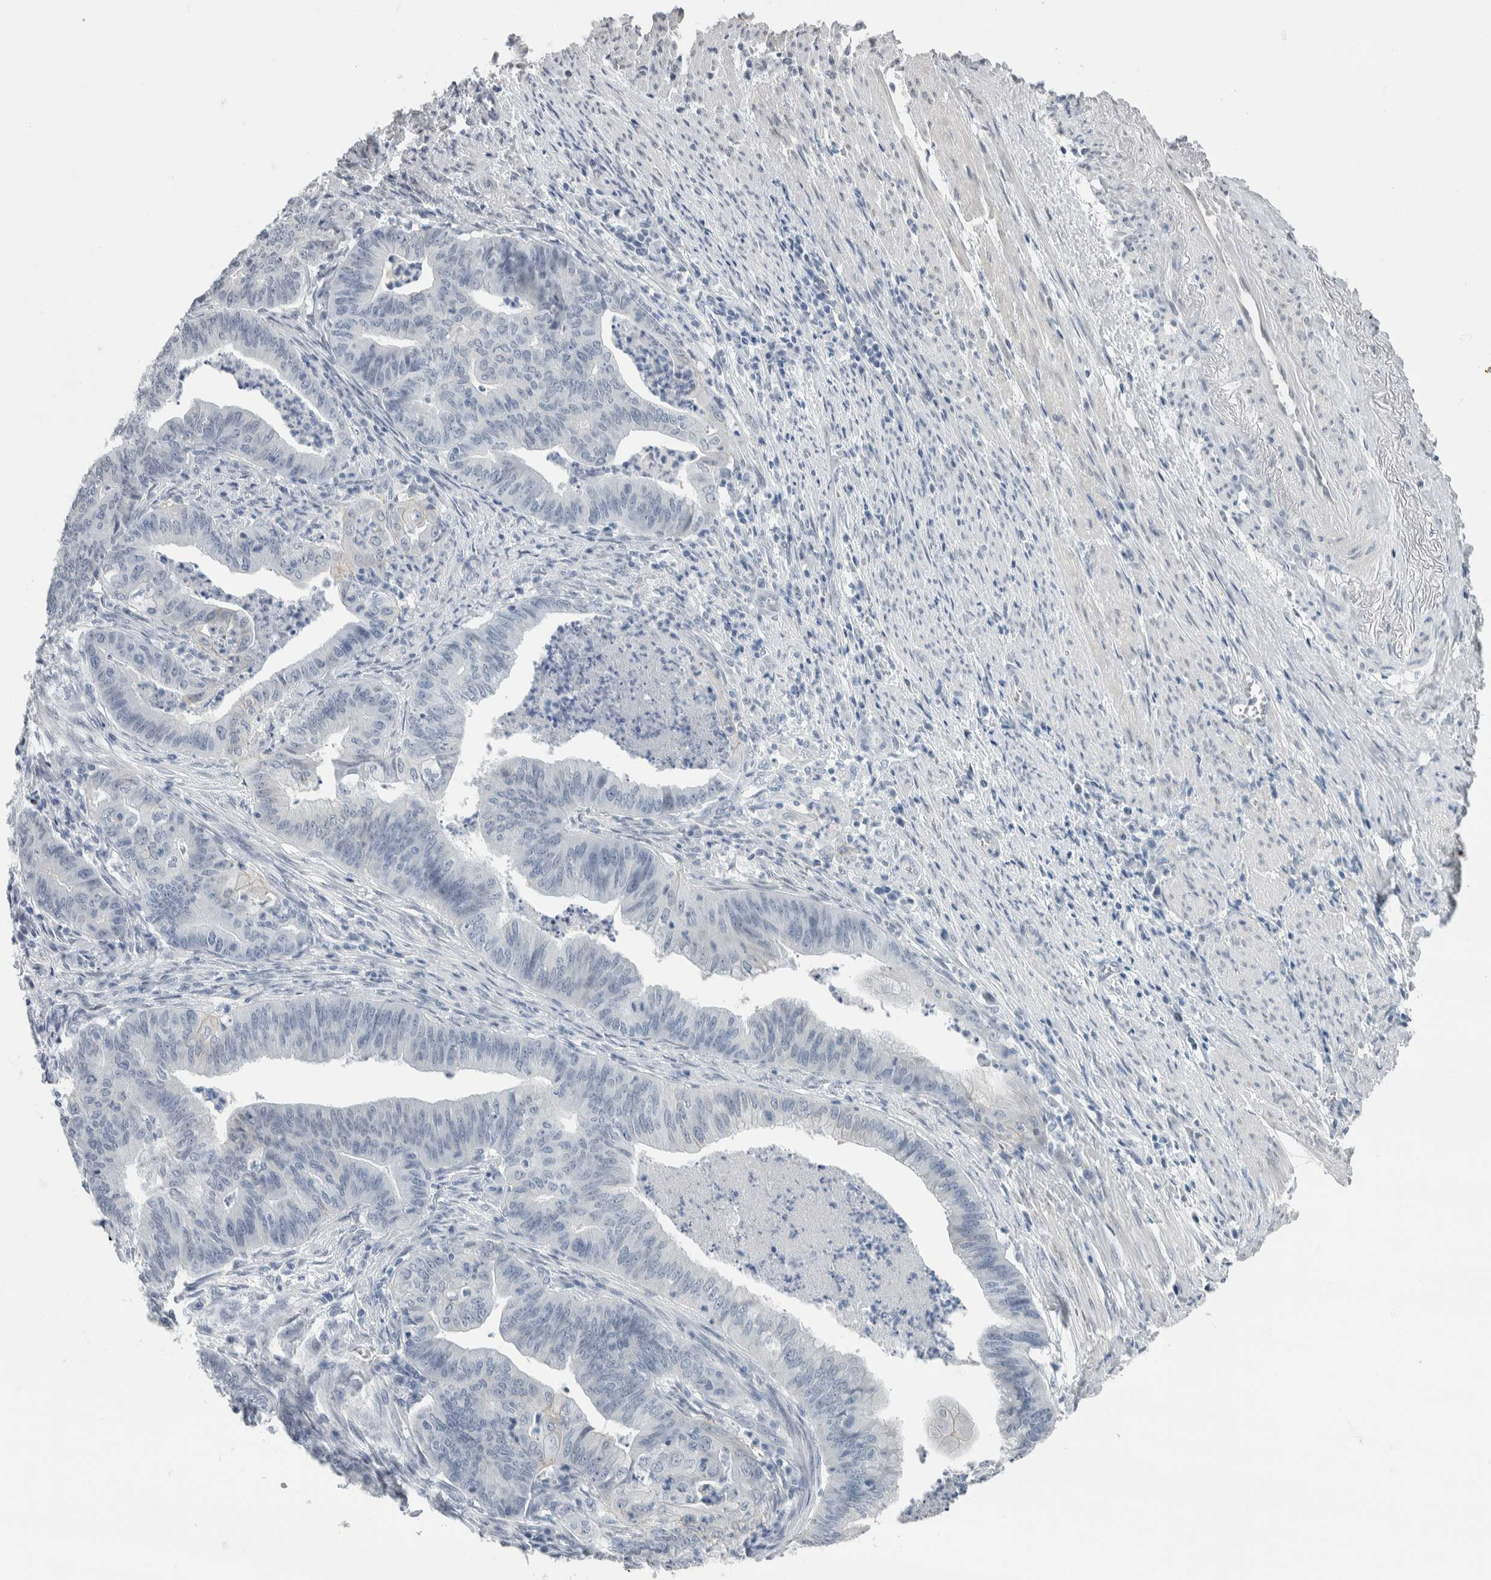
{"staining": {"intensity": "negative", "quantity": "none", "location": "none"}, "tissue": "endometrial cancer", "cell_type": "Tumor cells", "image_type": "cancer", "snomed": [{"axis": "morphology", "description": "Polyp, NOS"}, {"axis": "morphology", "description": "Adenocarcinoma, NOS"}, {"axis": "morphology", "description": "Adenoma, NOS"}, {"axis": "topography", "description": "Endometrium"}], "caption": "There is no significant positivity in tumor cells of endometrial cancer (adenocarcinoma). (Immunohistochemistry, brightfield microscopy, high magnification).", "gene": "NEFM", "patient": {"sex": "female", "age": 79}}